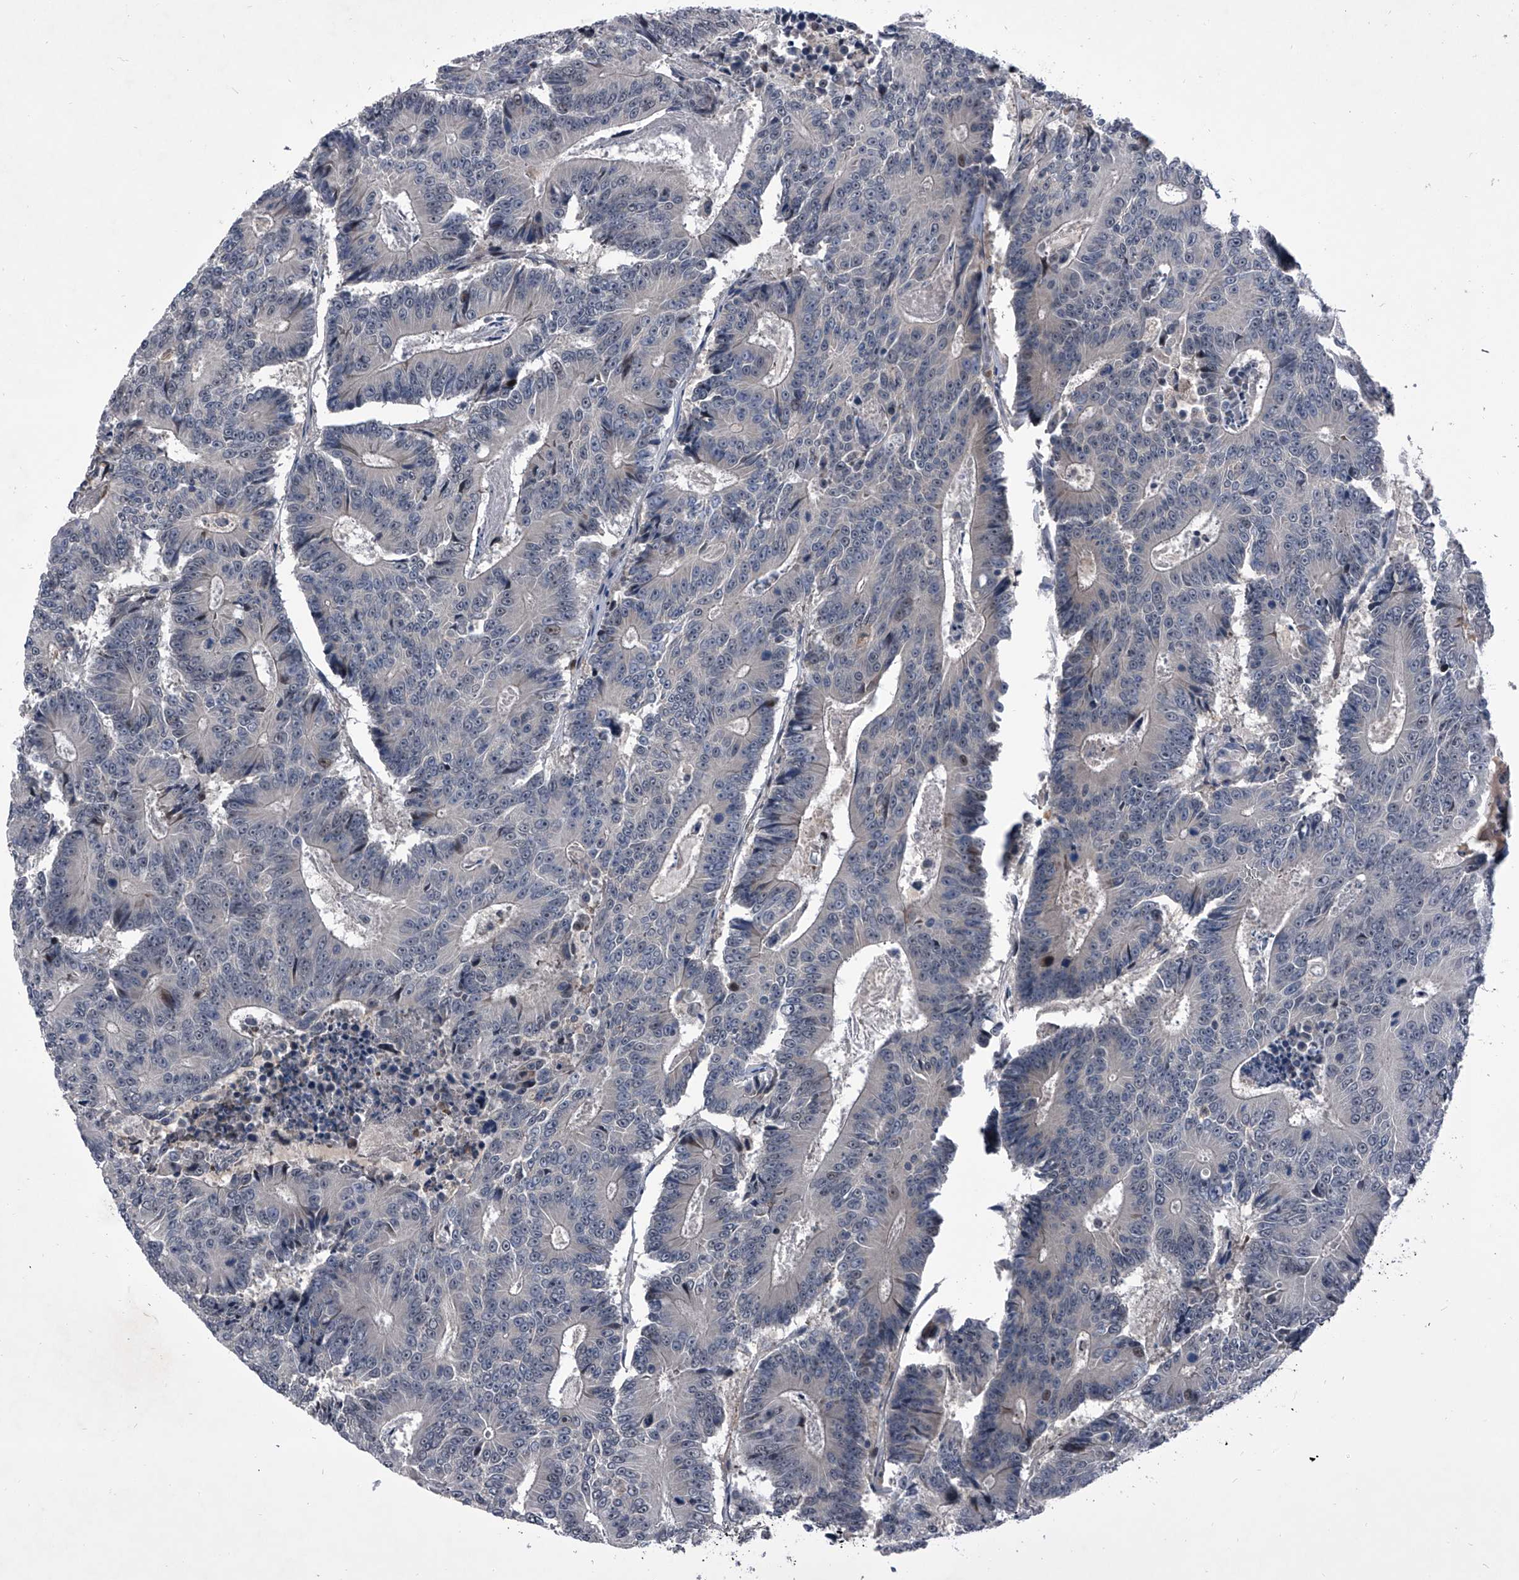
{"staining": {"intensity": "negative", "quantity": "none", "location": "none"}, "tissue": "colorectal cancer", "cell_type": "Tumor cells", "image_type": "cancer", "snomed": [{"axis": "morphology", "description": "Adenocarcinoma, NOS"}, {"axis": "topography", "description": "Colon"}], "caption": "High magnification brightfield microscopy of adenocarcinoma (colorectal) stained with DAB (3,3'-diaminobenzidine) (brown) and counterstained with hematoxylin (blue): tumor cells show no significant positivity.", "gene": "ELK4", "patient": {"sex": "male", "age": 83}}